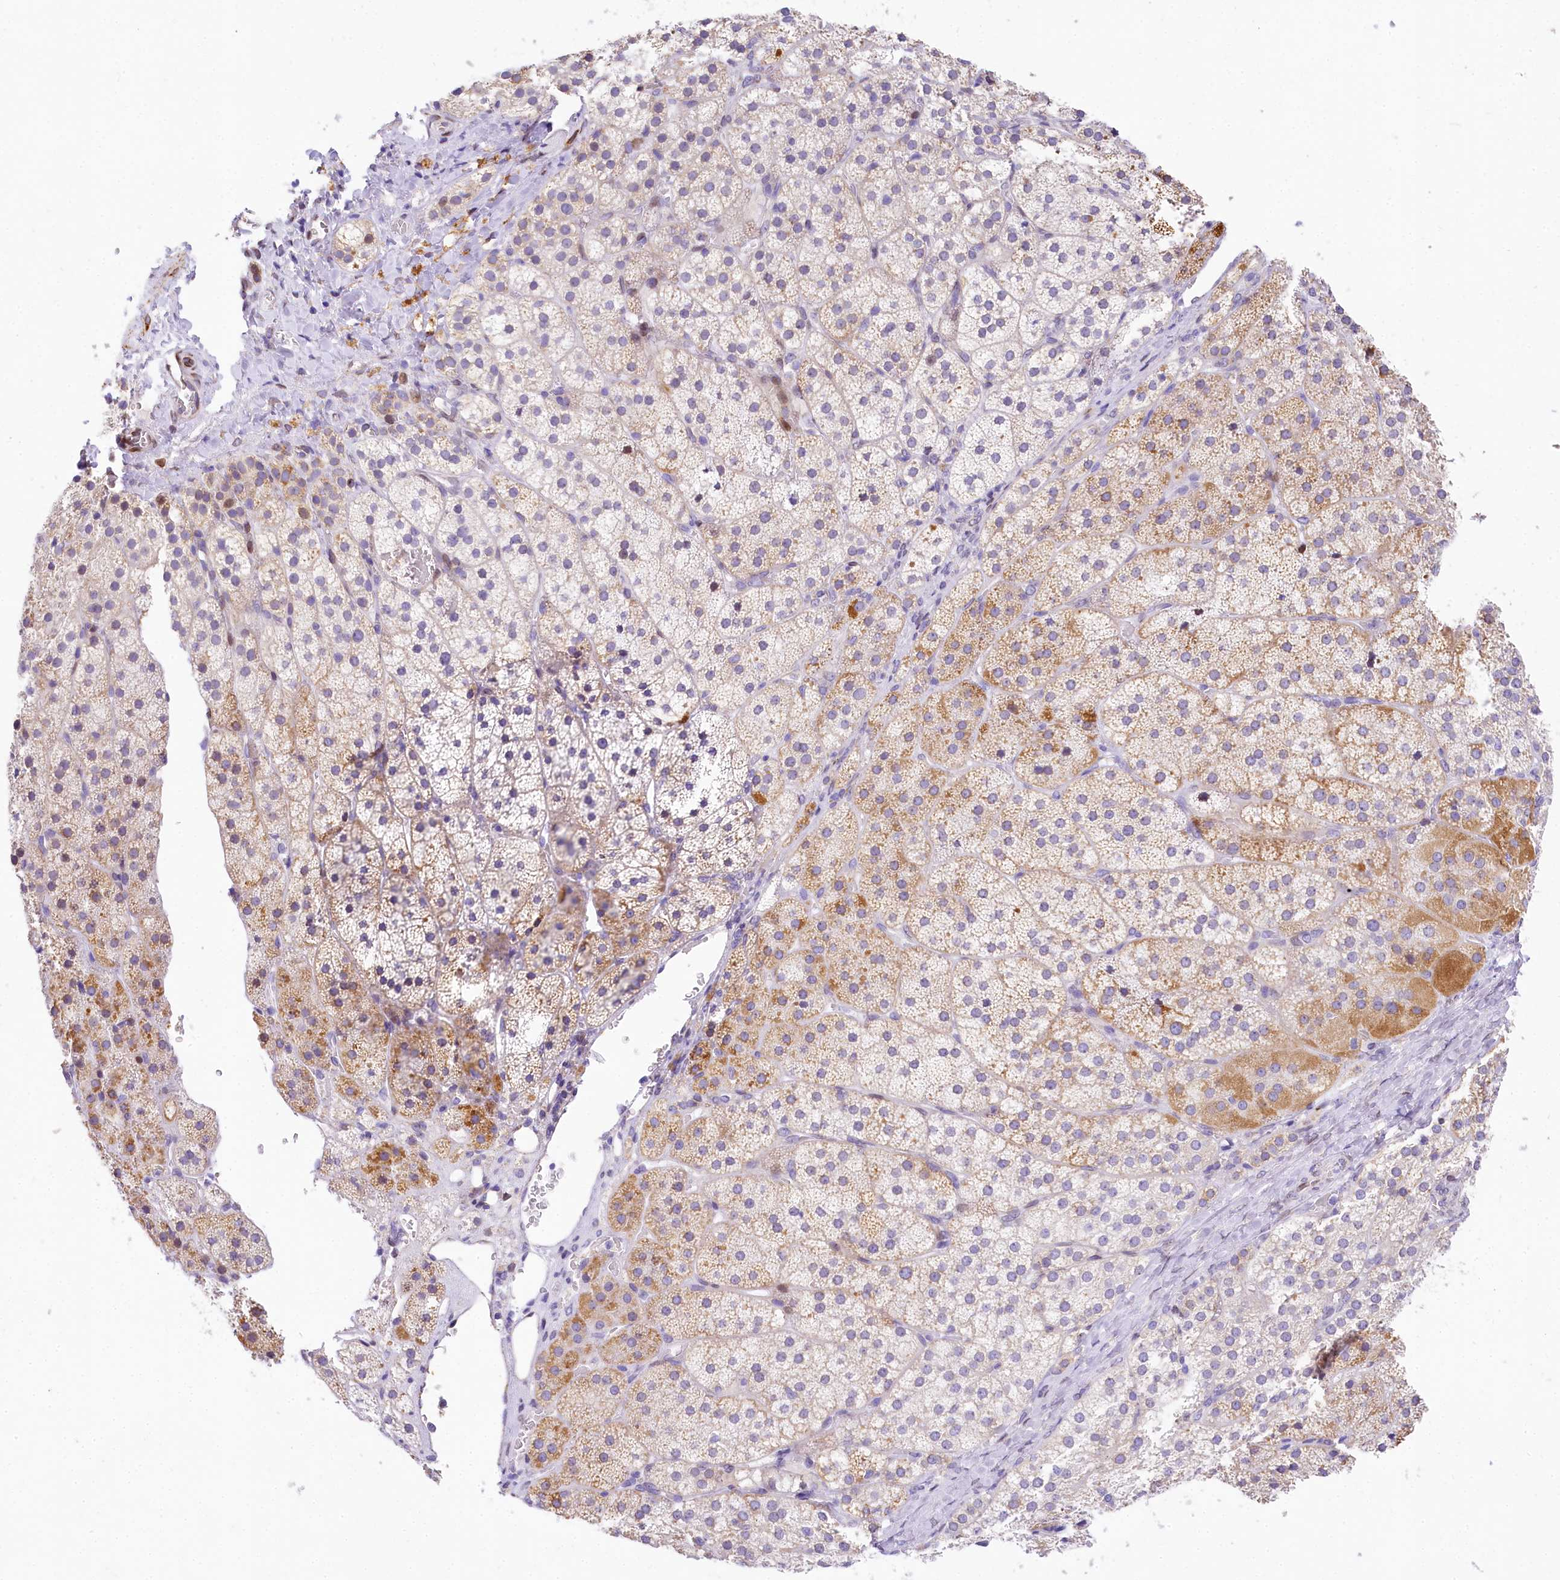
{"staining": {"intensity": "moderate", "quantity": "<25%", "location": "cytoplasmic/membranous"}, "tissue": "adrenal gland", "cell_type": "Glandular cells", "image_type": "normal", "snomed": [{"axis": "morphology", "description": "Normal tissue, NOS"}, {"axis": "topography", "description": "Adrenal gland"}], "caption": "Immunohistochemical staining of normal adrenal gland exhibits <25% levels of moderate cytoplasmic/membranous protein positivity in about <25% of glandular cells.", "gene": "PPIP5K2", "patient": {"sex": "female", "age": 44}}